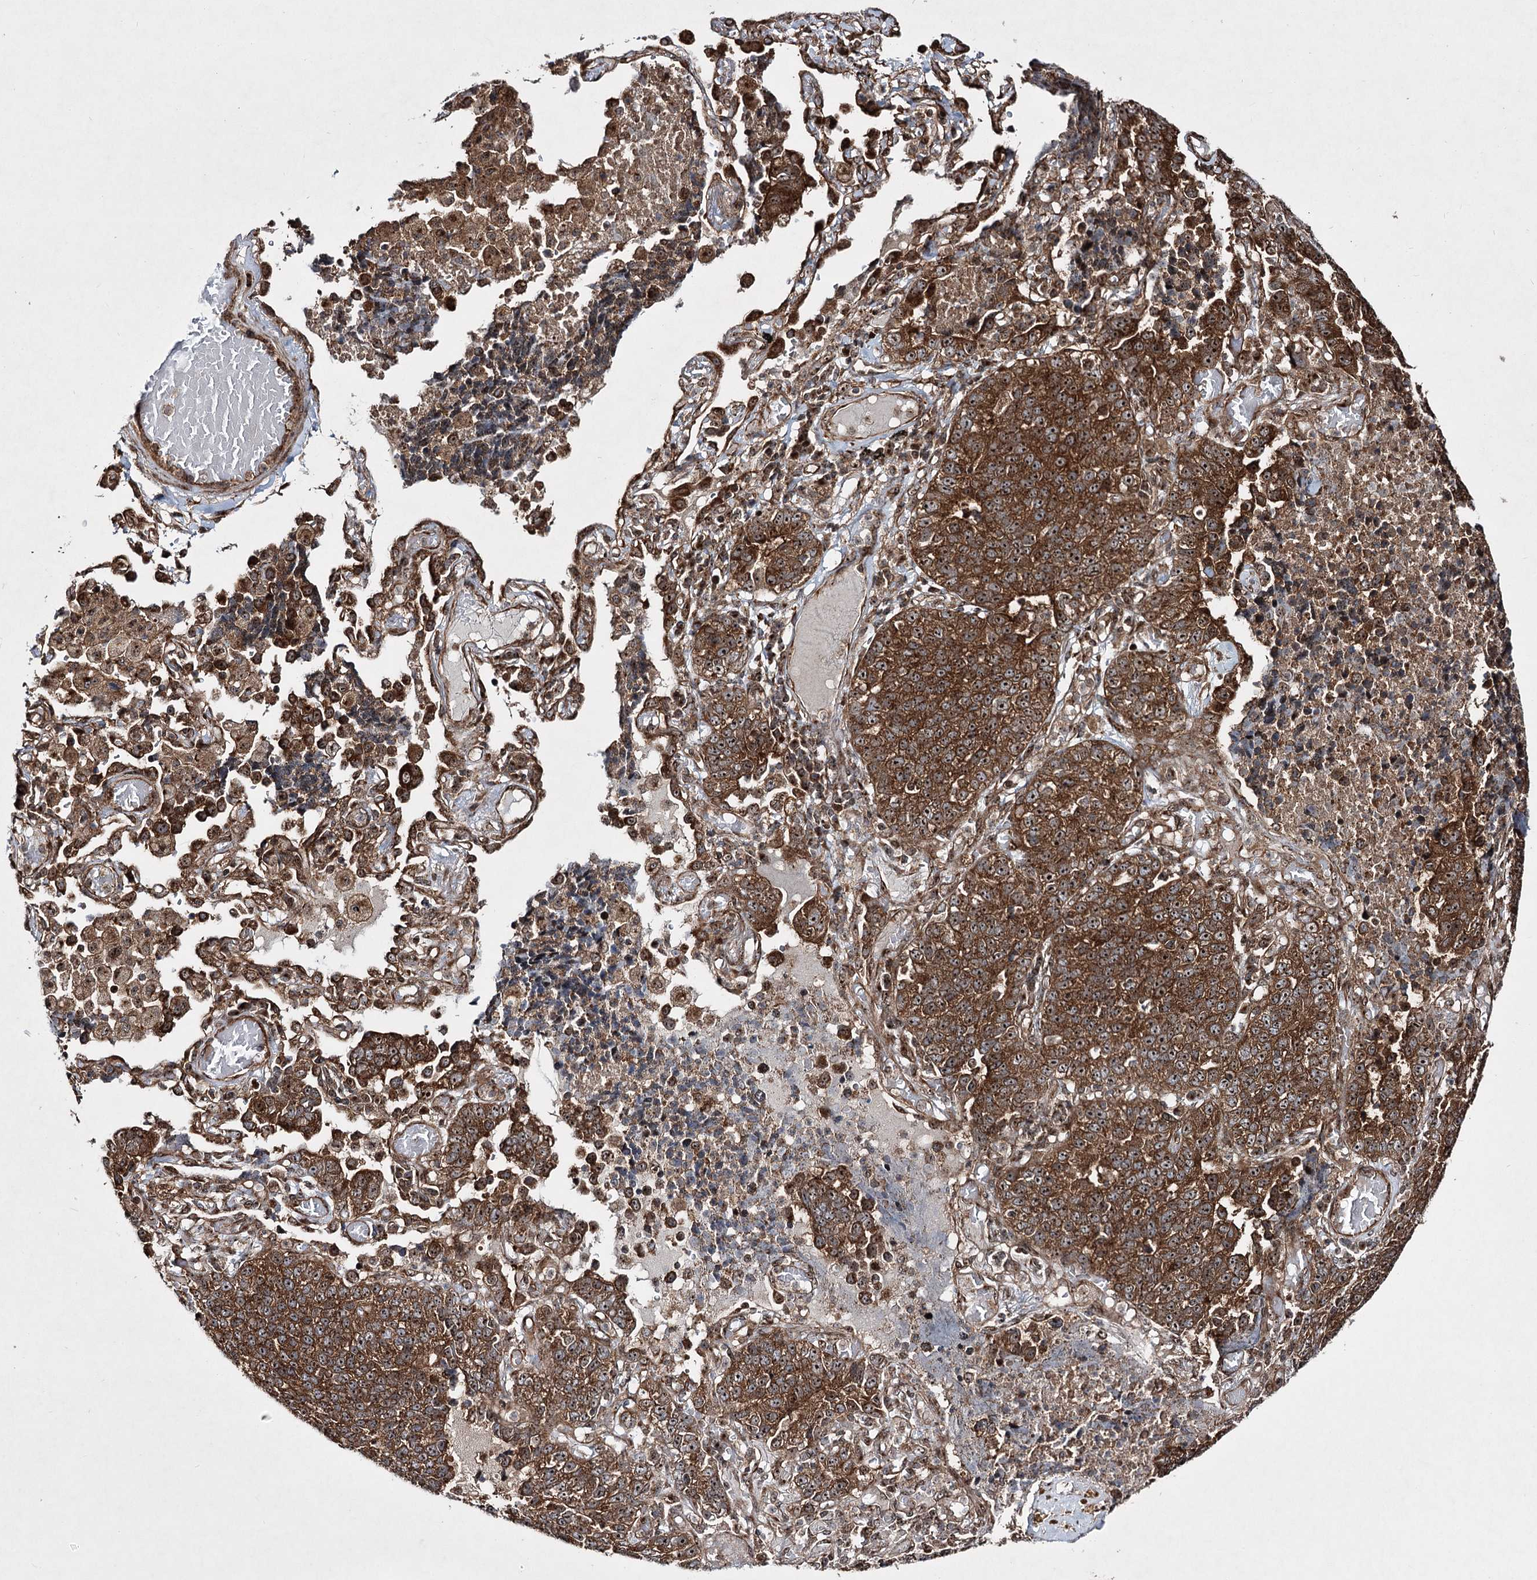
{"staining": {"intensity": "strong", "quantity": ">75%", "location": "cytoplasmic/membranous,nuclear"}, "tissue": "lung cancer", "cell_type": "Tumor cells", "image_type": "cancer", "snomed": [{"axis": "morphology", "description": "Adenocarcinoma, NOS"}, {"axis": "topography", "description": "Lung"}], "caption": "Lung adenocarcinoma stained for a protein (brown) exhibits strong cytoplasmic/membranous and nuclear positive staining in approximately >75% of tumor cells.", "gene": "SERINC5", "patient": {"sex": "male", "age": 49}}